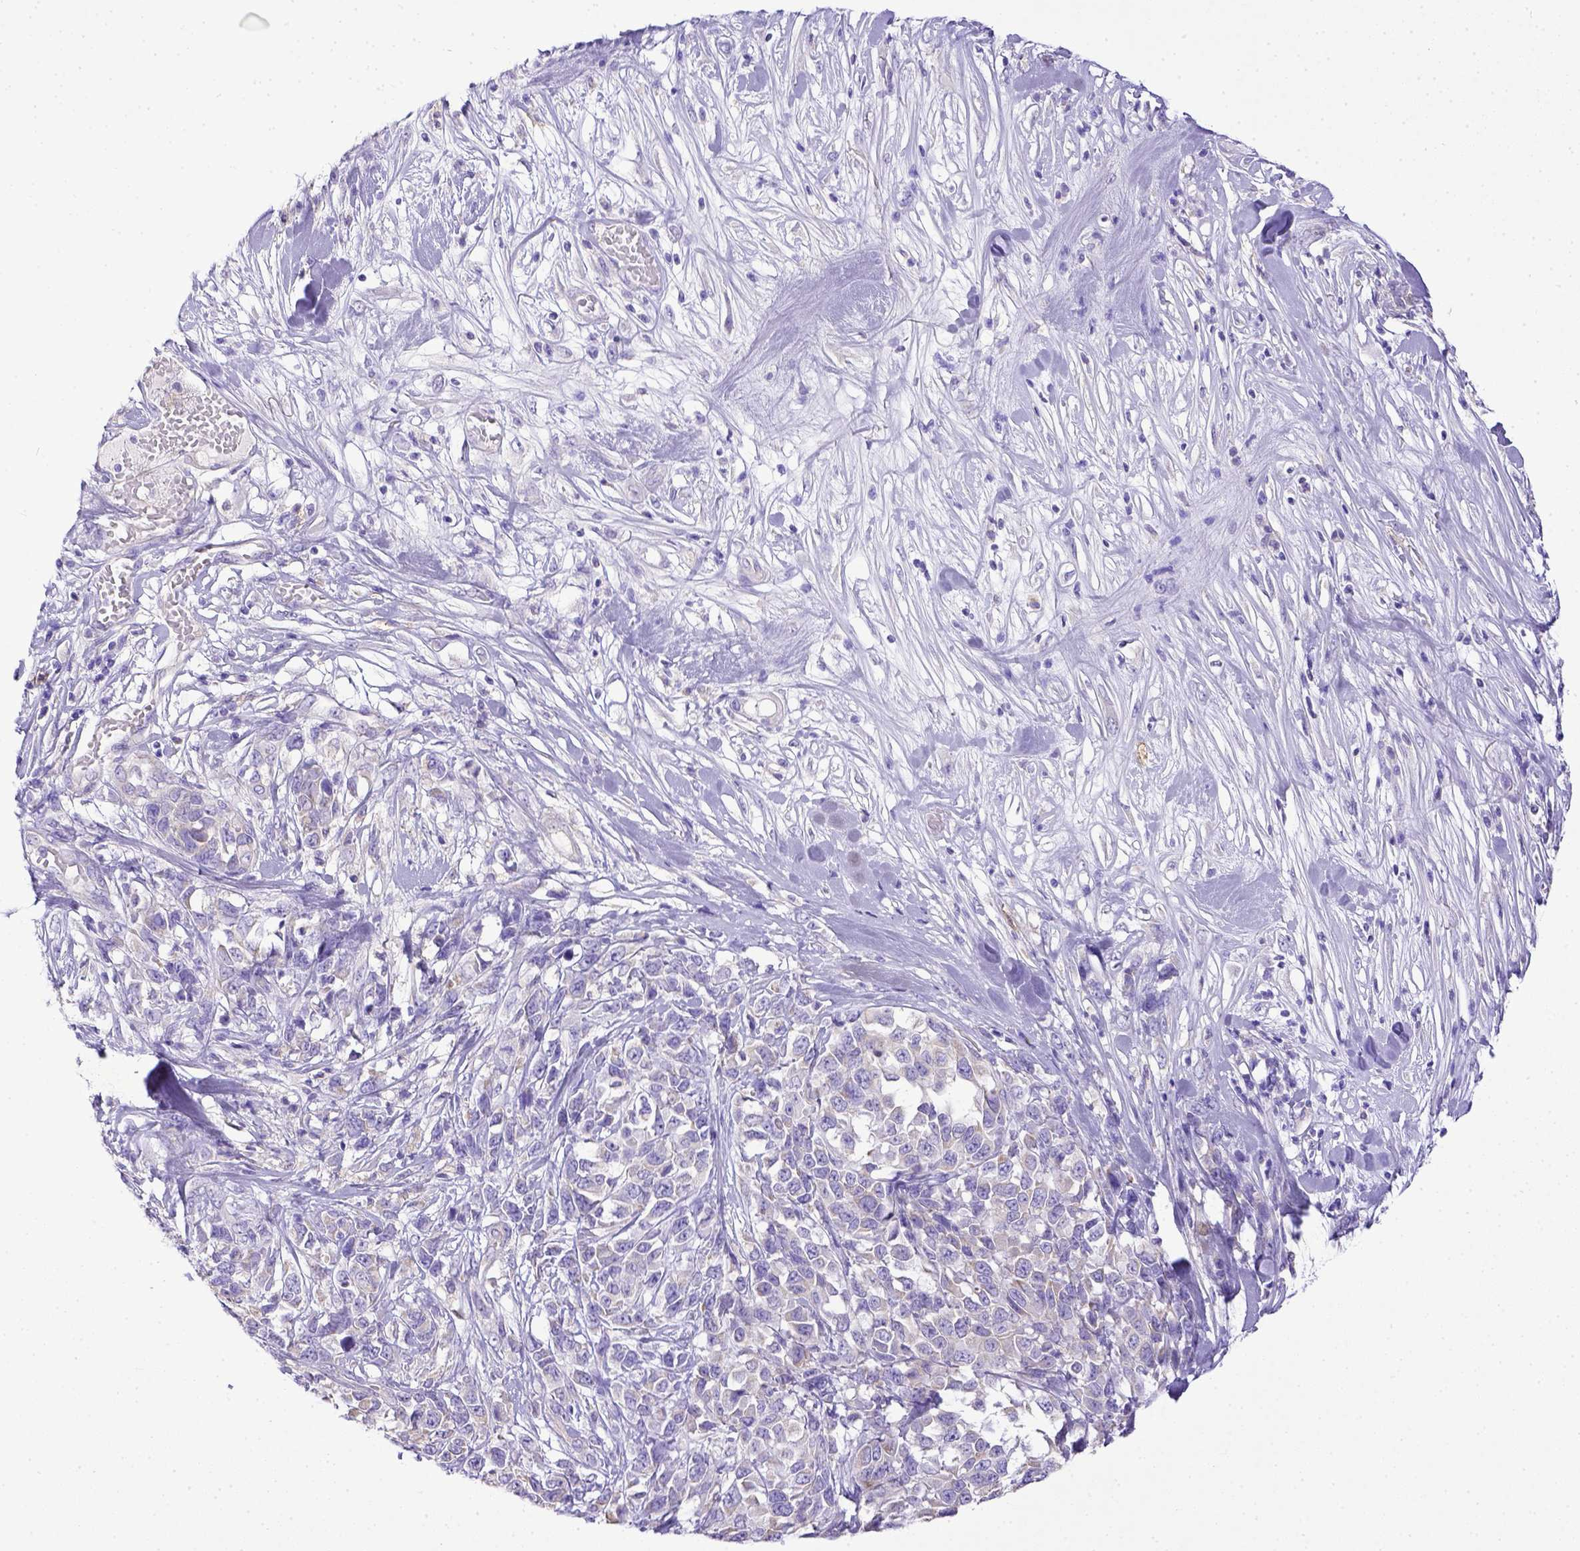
{"staining": {"intensity": "negative", "quantity": "none", "location": "none"}, "tissue": "melanoma", "cell_type": "Tumor cells", "image_type": "cancer", "snomed": [{"axis": "morphology", "description": "Malignant melanoma, Metastatic site"}, {"axis": "topography", "description": "Skin"}], "caption": "DAB immunohistochemical staining of melanoma demonstrates no significant staining in tumor cells.", "gene": "CD40", "patient": {"sex": "male", "age": 84}}